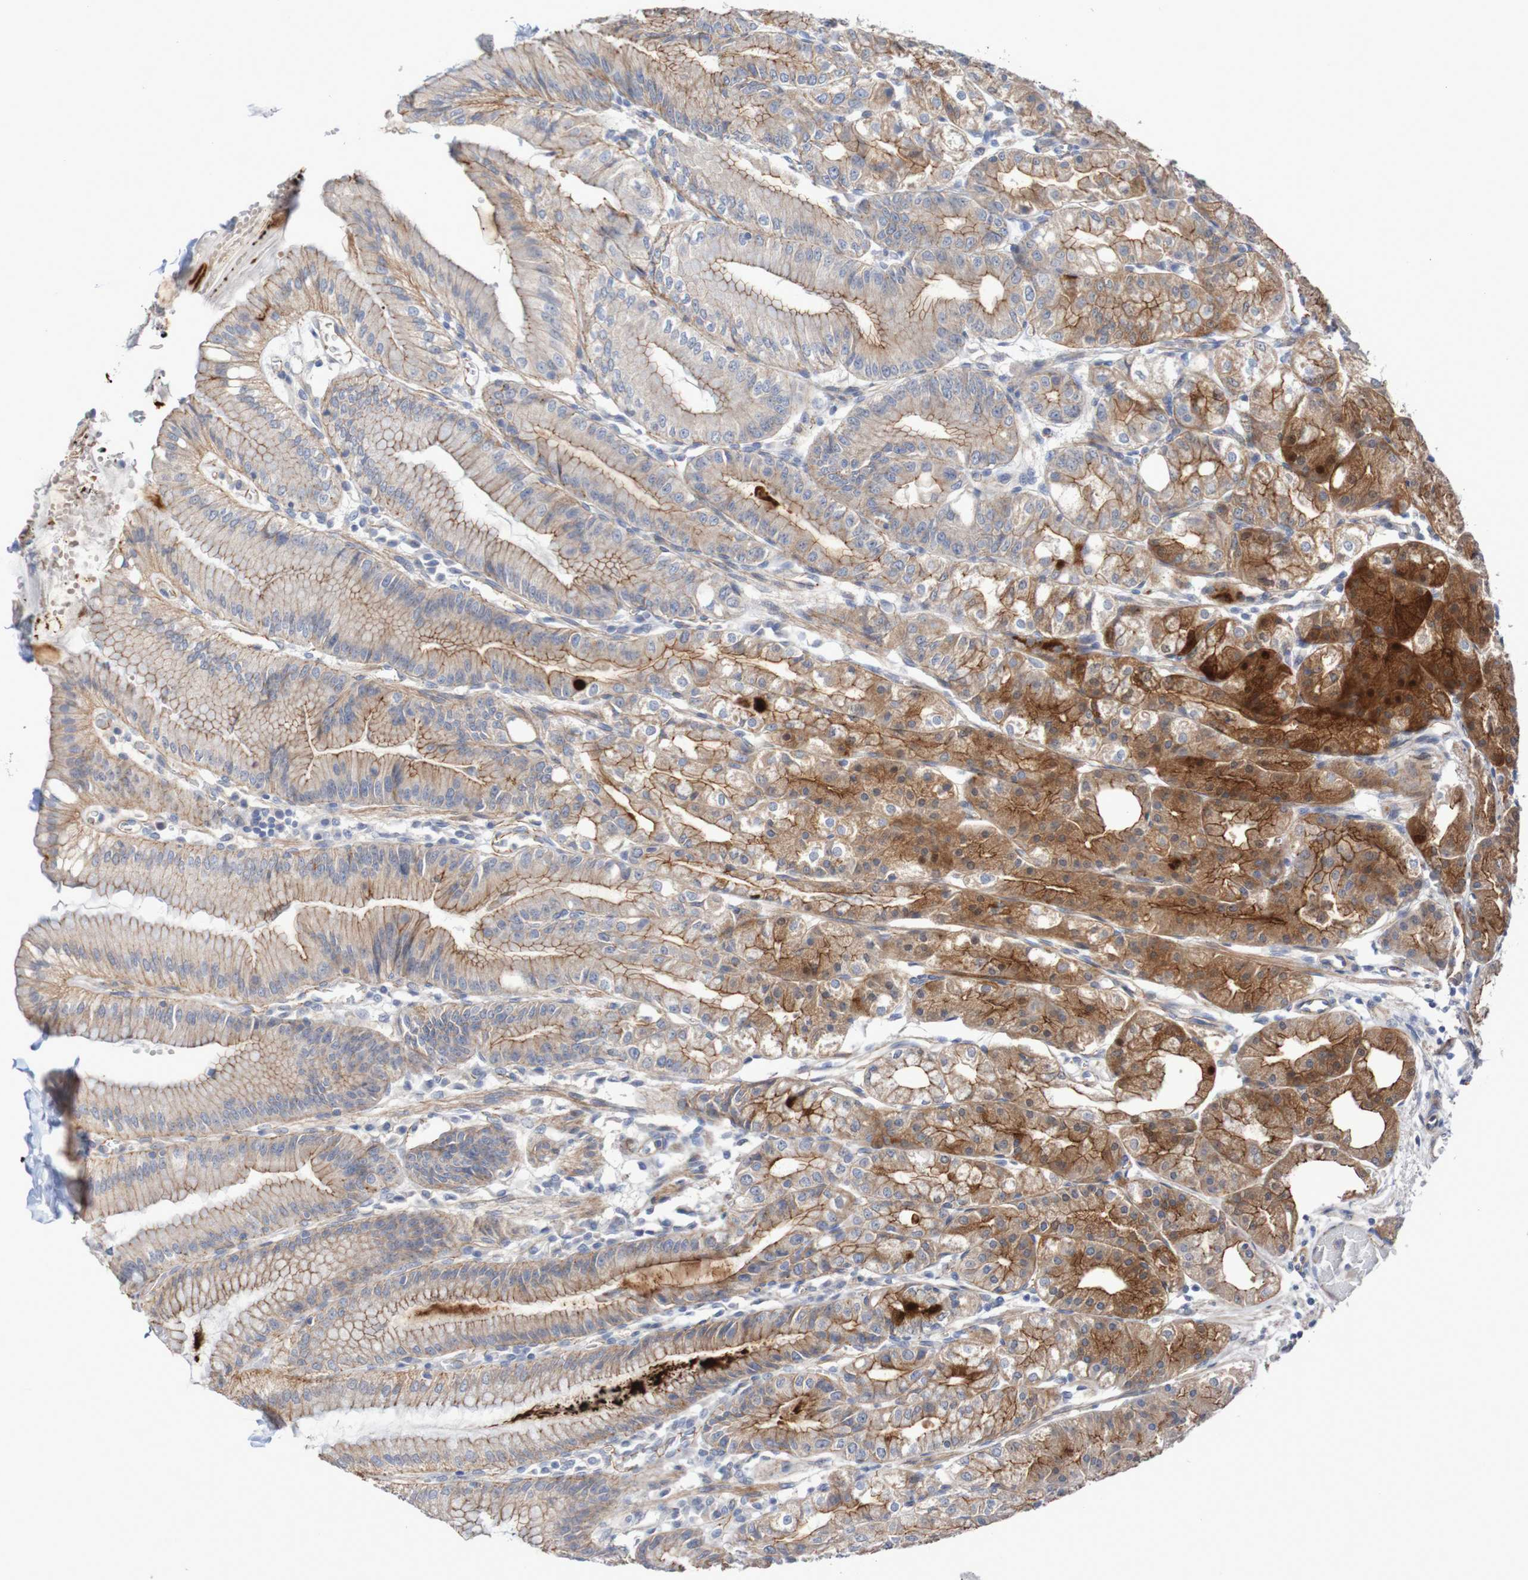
{"staining": {"intensity": "strong", "quantity": ">75%", "location": "cytoplasmic/membranous"}, "tissue": "stomach", "cell_type": "Glandular cells", "image_type": "normal", "snomed": [{"axis": "morphology", "description": "Normal tissue, NOS"}, {"axis": "topography", "description": "Stomach, lower"}], "caption": "This micrograph shows benign stomach stained with IHC to label a protein in brown. The cytoplasmic/membranous of glandular cells show strong positivity for the protein. Nuclei are counter-stained blue.", "gene": "NECTIN2", "patient": {"sex": "male", "age": 71}}